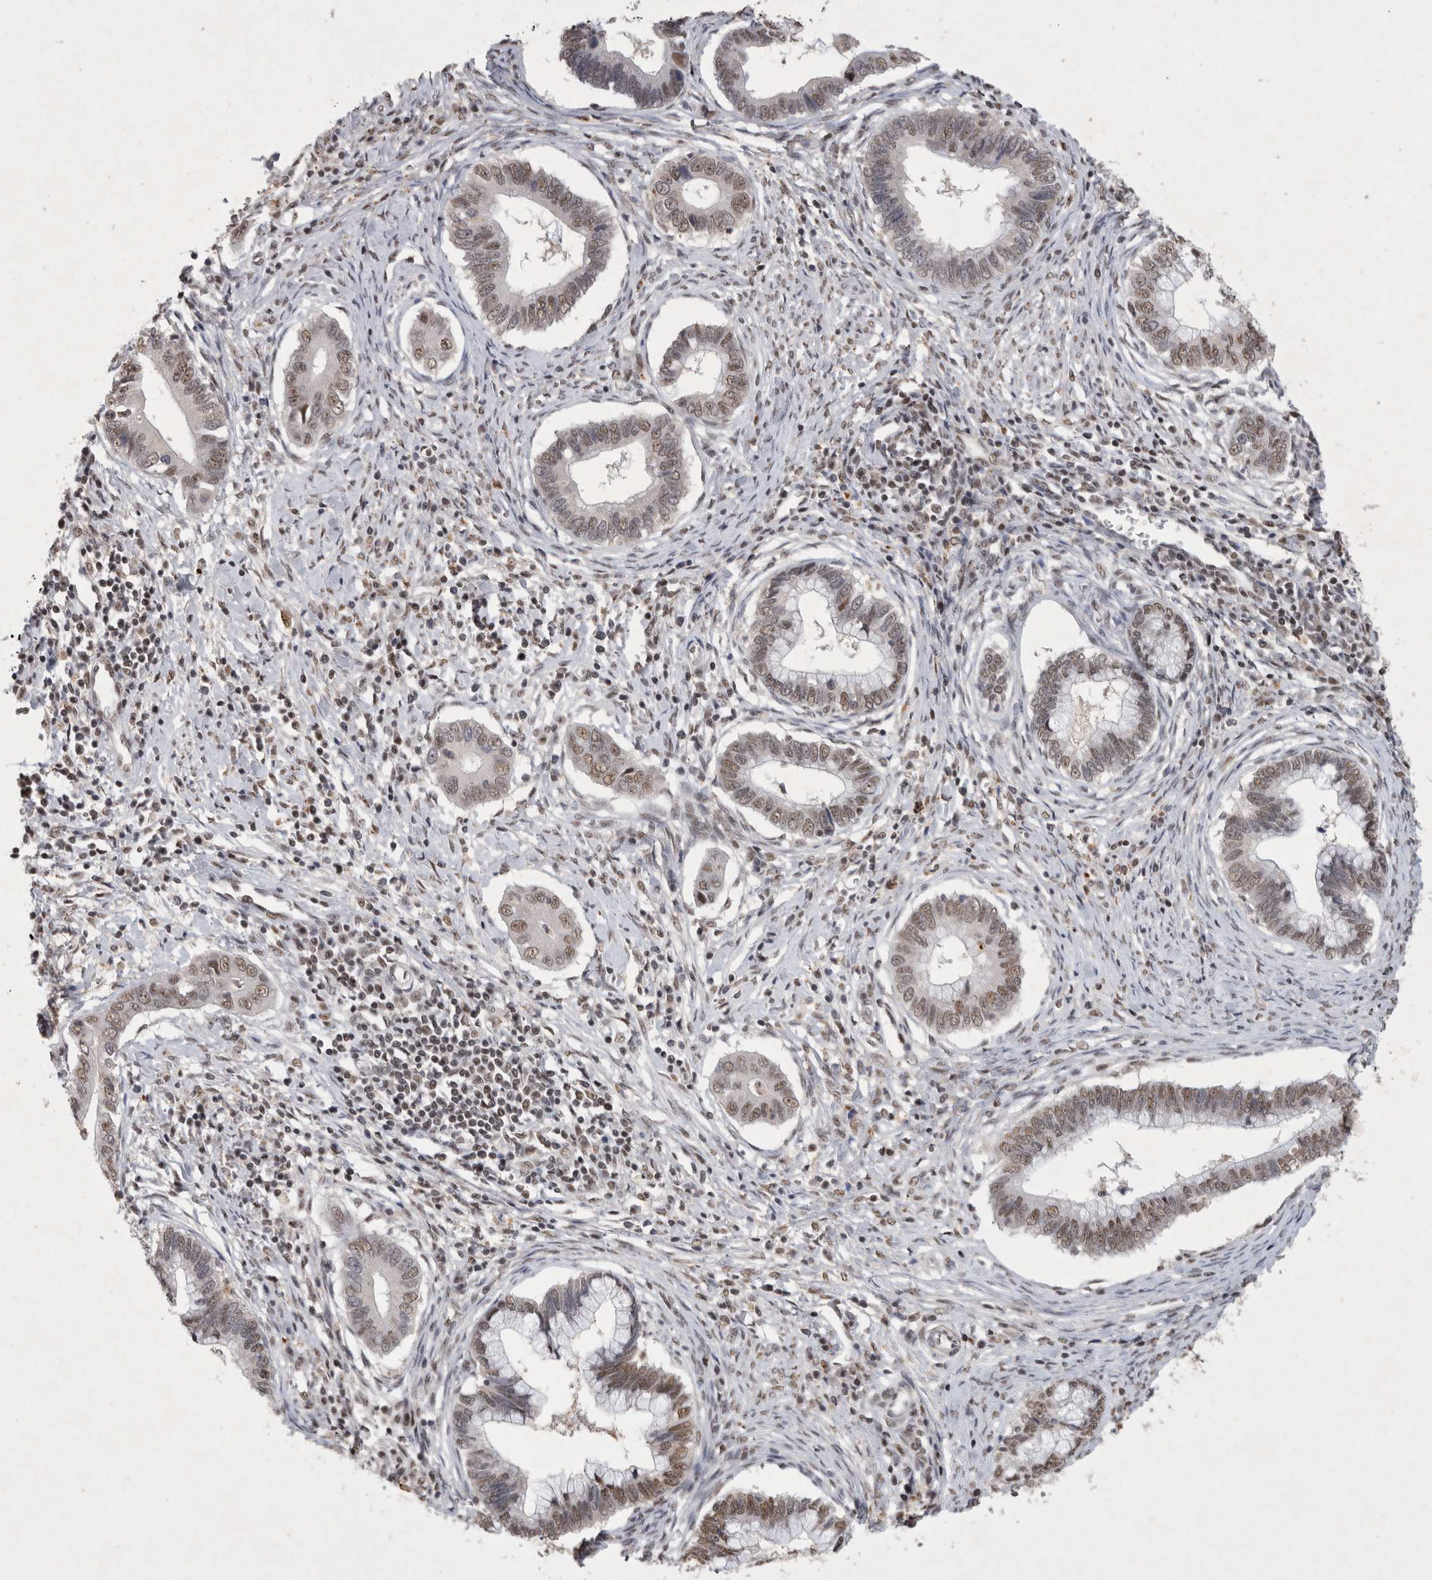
{"staining": {"intensity": "moderate", "quantity": ">75%", "location": "nuclear"}, "tissue": "cervical cancer", "cell_type": "Tumor cells", "image_type": "cancer", "snomed": [{"axis": "morphology", "description": "Adenocarcinoma, NOS"}, {"axis": "topography", "description": "Cervix"}], "caption": "Protein expression analysis of human cervical adenocarcinoma reveals moderate nuclear positivity in approximately >75% of tumor cells. The staining is performed using DAB (3,3'-diaminobenzidine) brown chromogen to label protein expression. The nuclei are counter-stained blue using hematoxylin.", "gene": "XRCC5", "patient": {"sex": "female", "age": 44}}